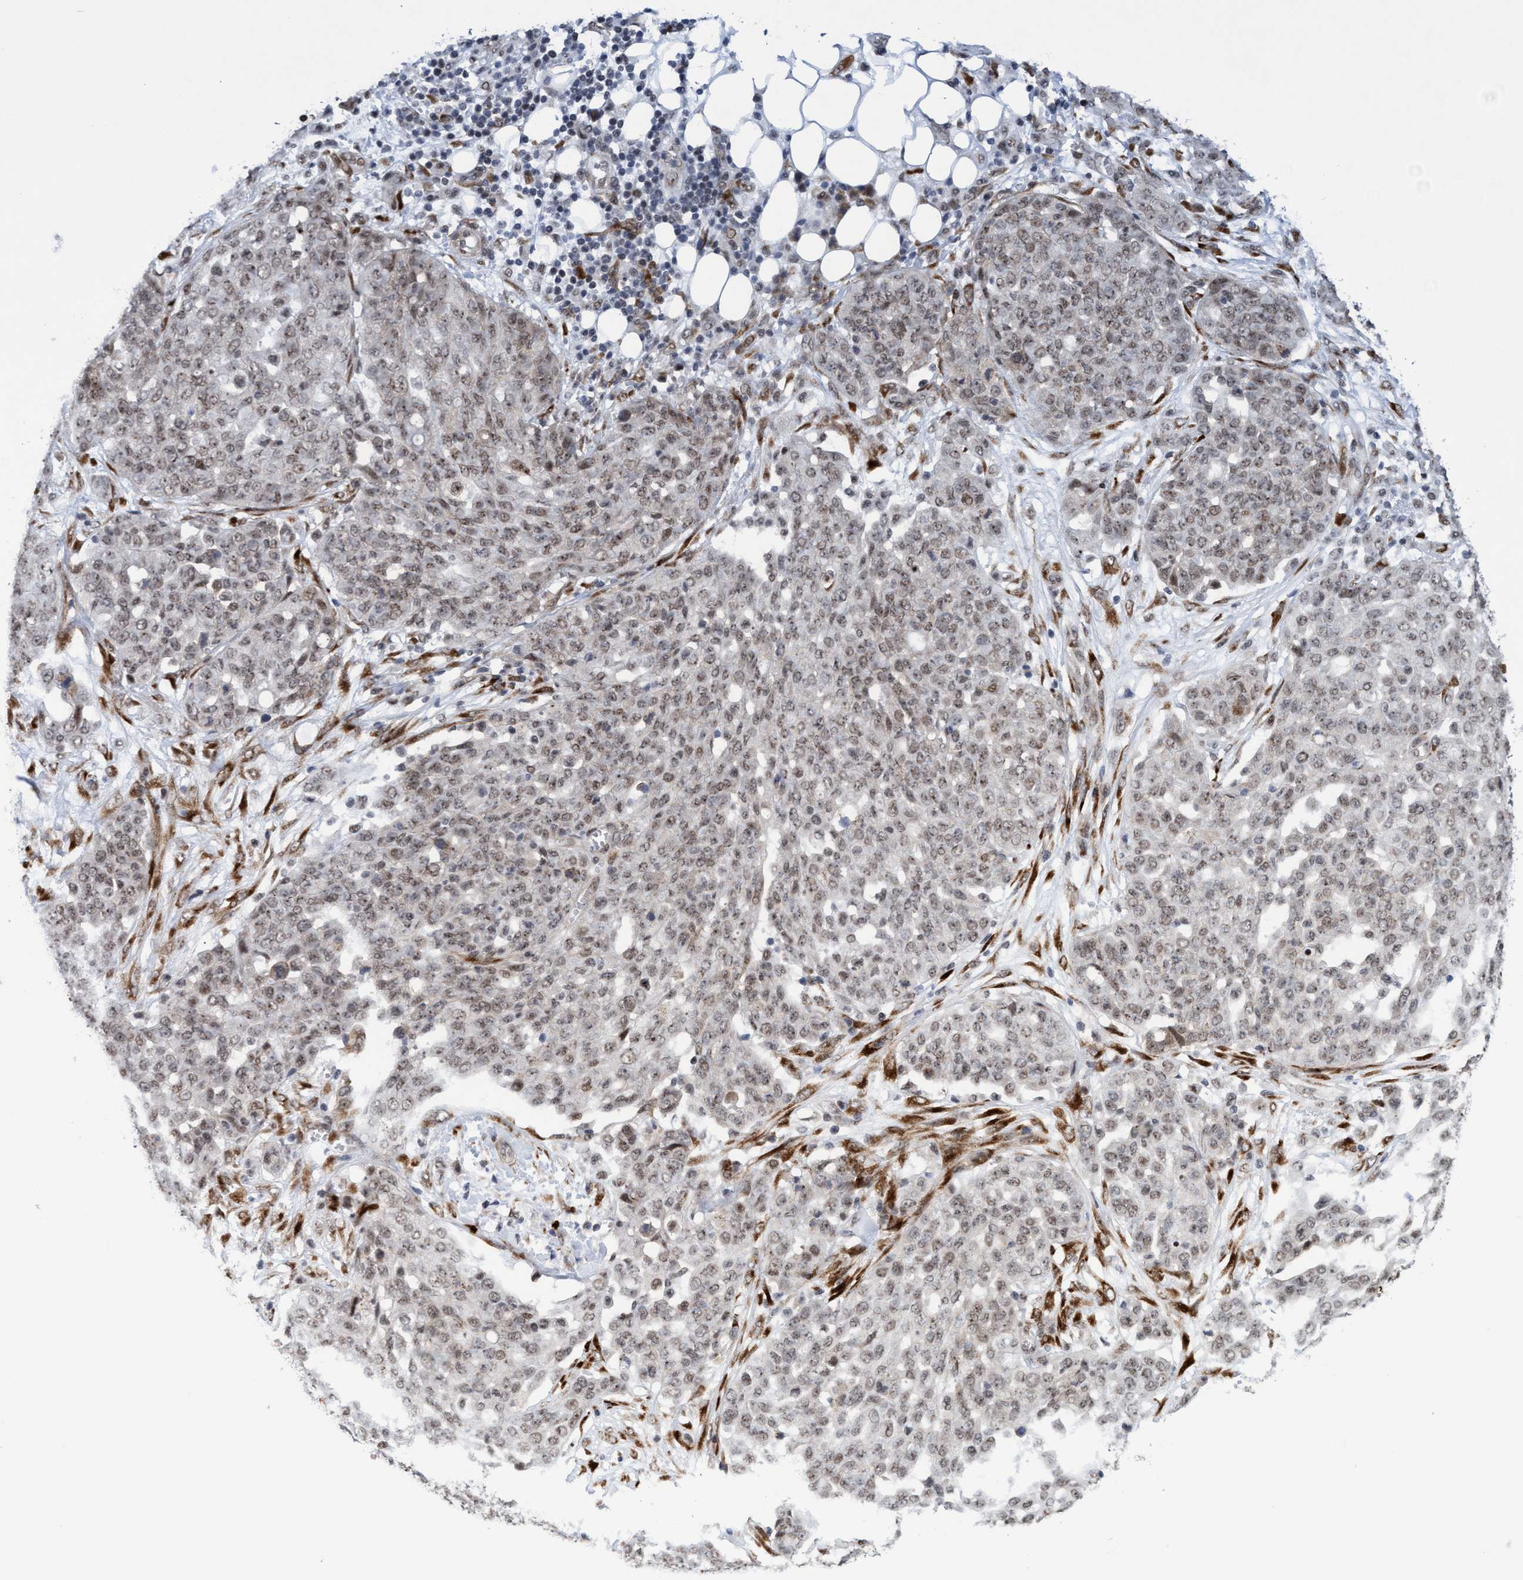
{"staining": {"intensity": "weak", "quantity": ">75%", "location": "cytoplasmic/membranous"}, "tissue": "ovarian cancer", "cell_type": "Tumor cells", "image_type": "cancer", "snomed": [{"axis": "morphology", "description": "Cystadenocarcinoma, serous, NOS"}, {"axis": "topography", "description": "Soft tissue"}, {"axis": "topography", "description": "Ovary"}], "caption": "This photomicrograph shows ovarian serous cystadenocarcinoma stained with immunohistochemistry (IHC) to label a protein in brown. The cytoplasmic/membranous of tumor cells show weak positivity for the protein. Nuclei are counter-stained blue.", "gene": "GLT6D1", "patient": {"sex": "female", "age": 57}}